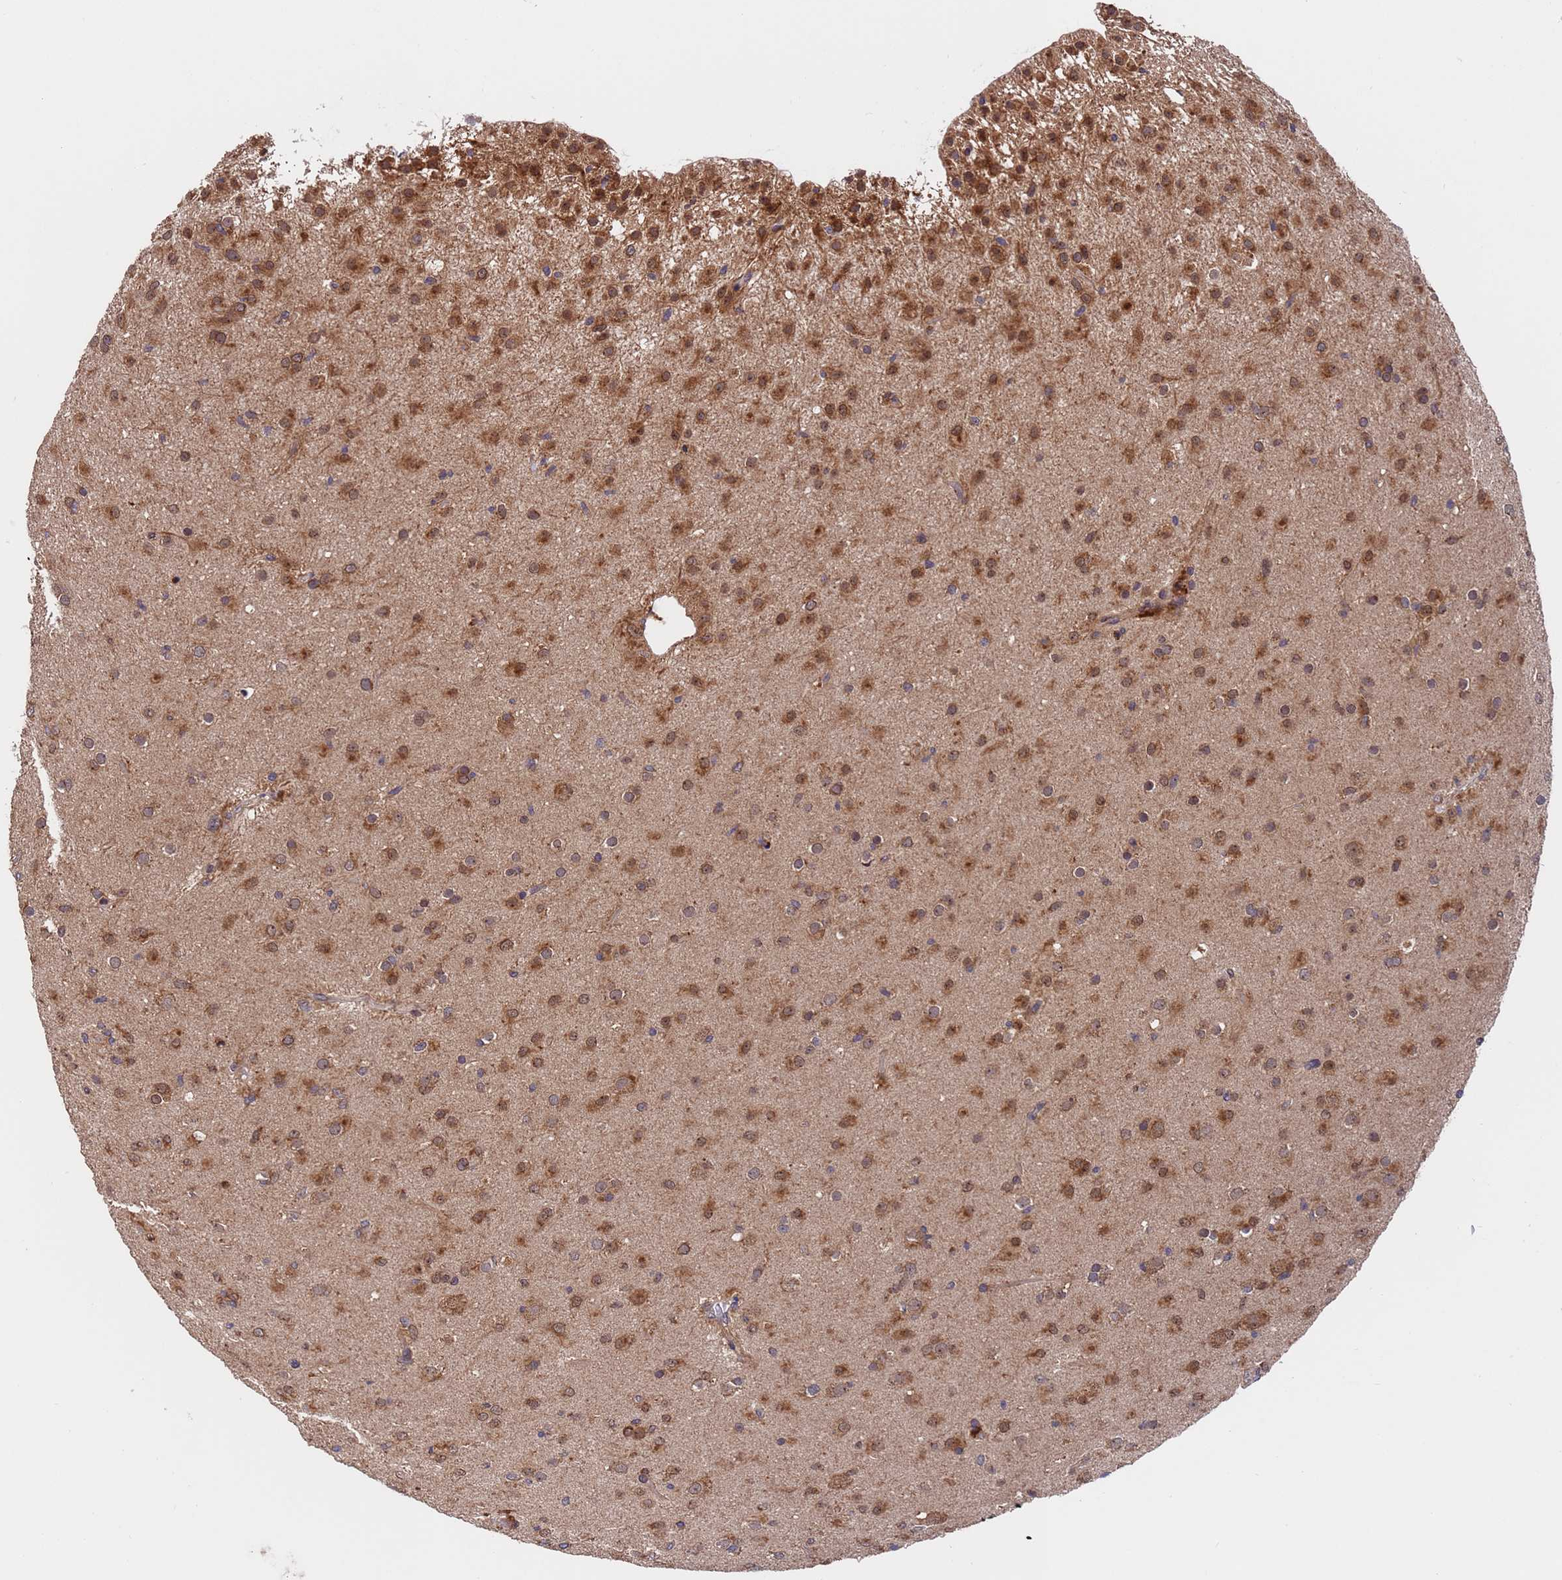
{"staining": {"intensity": "moderate", "quantity": ">75%", "location": "cytoplasmic/membranous,nuclear"}, "tissue": "glioma", "cell_type": "Tumor cells", "image_type": "cancer", "snomed": [{"axis": "morphology", "description": "Glioma, malignant, Low grade"}, {"axis": "topography", "description": "Brain"}], "caption": "Immunohistochemistry (IHC) micrograph of human low-grade glioma (malignant) stained for a protein (brown), which reveals medium levels of moderate cytoplasmic/membranous and nuclear staining in approximately >75% of tumor cells.", "gene": "TSR3", "patient": {"sex": "male", "age": 65}}